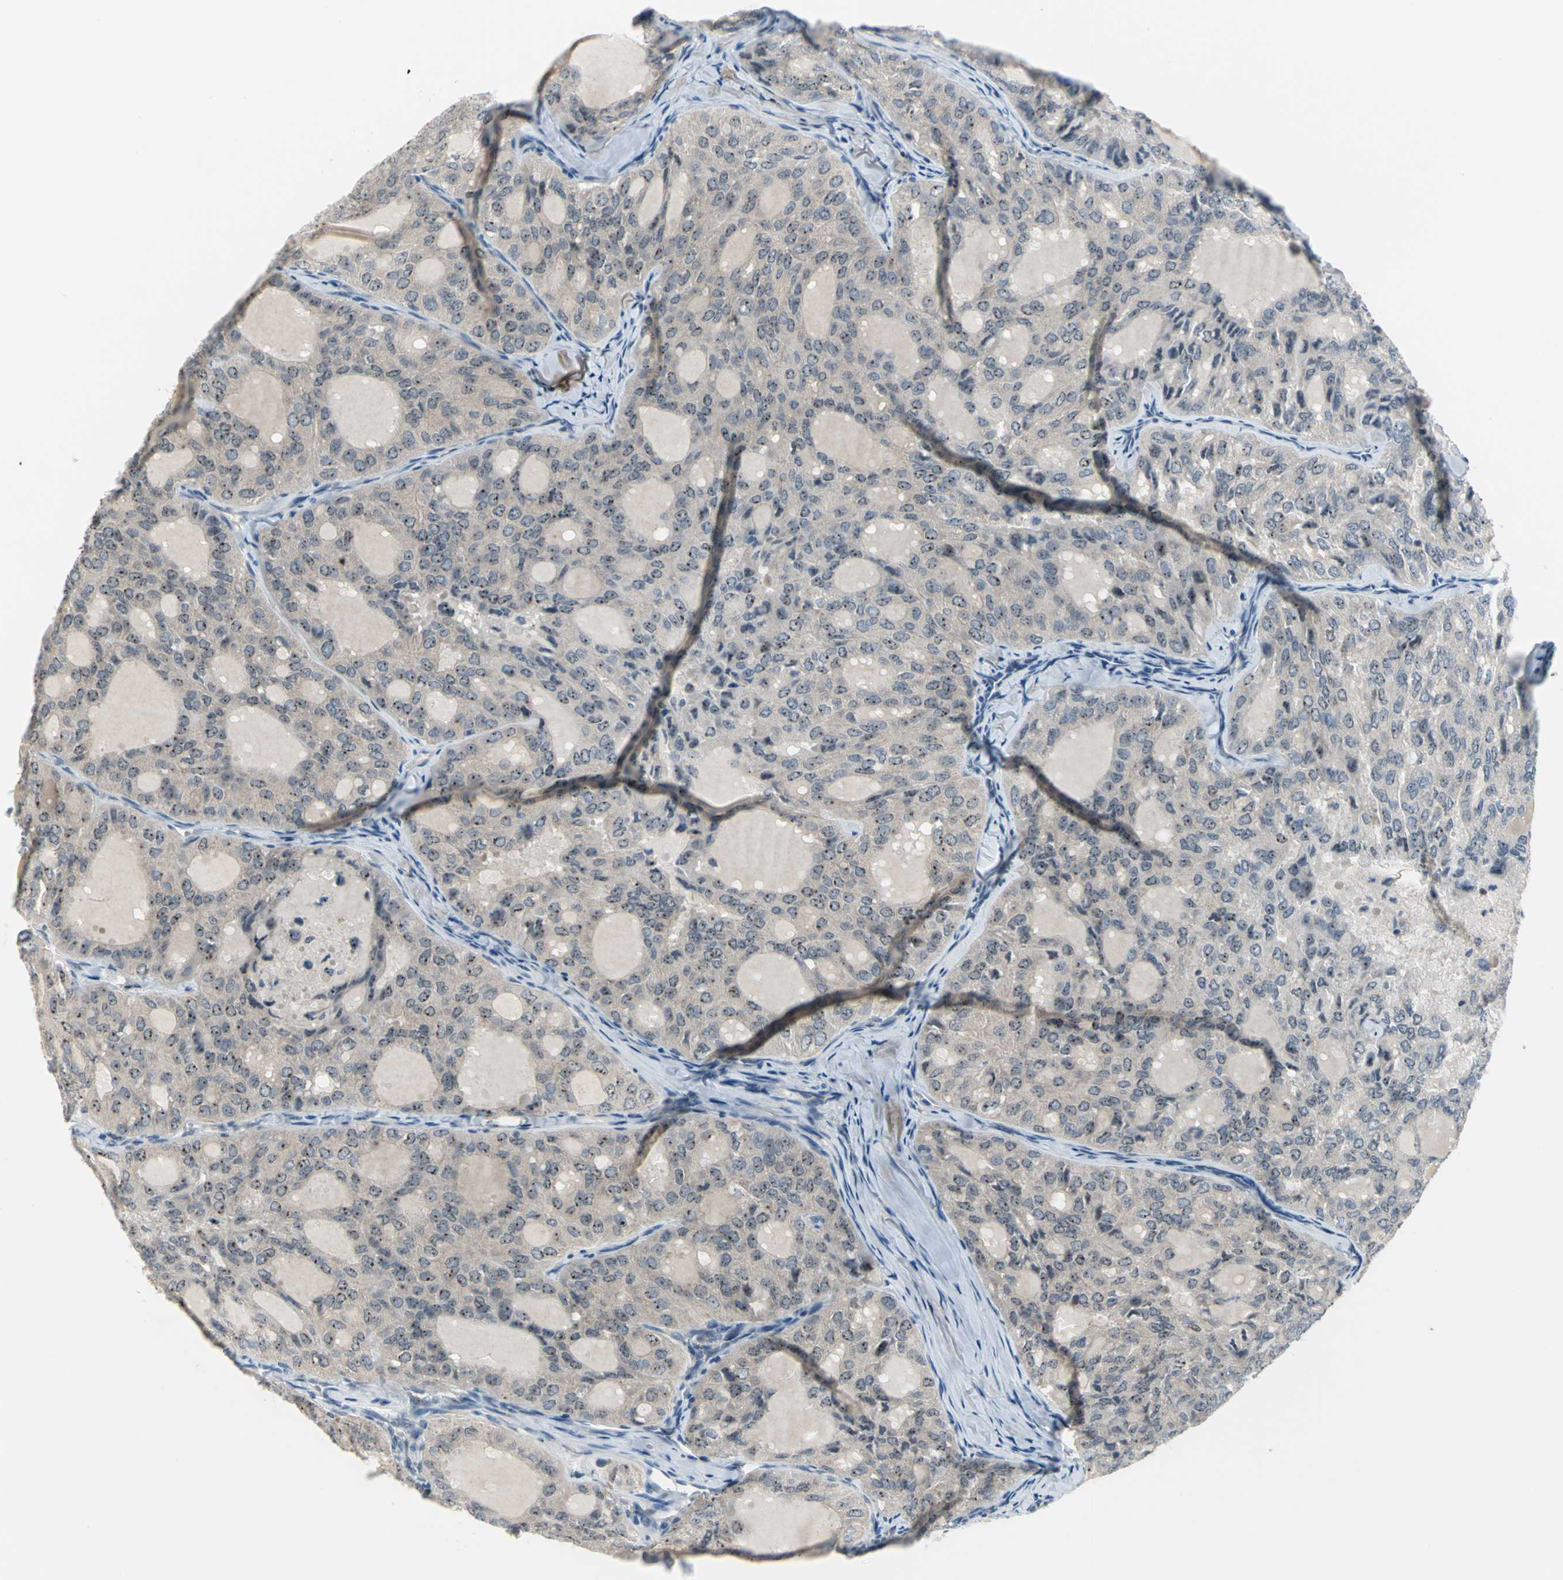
{"staining": {"intensity": "moderate", "quantity": ">75%", "location": "nuclear"}, "tissue": "thyroid cancer", "cell_type": "Tumor cells", "image_type": "cancer", "snomed": [{"axis": "morphology", "description": "Follicular adenoma carcinoma, NOS"}, {"axis": "topography", "description": "Thyroid gland"}], "caption": "The immunohistochemical stain shows moderate nuclear positivity in tumor cells of thyroid follicular adenoma carcinoma tissue. The protein of interest is shown in brown color, while the nuclei are stained blue.", "gene": "MYBBP1A", "patient": {"sex": "male", "age": 75}}